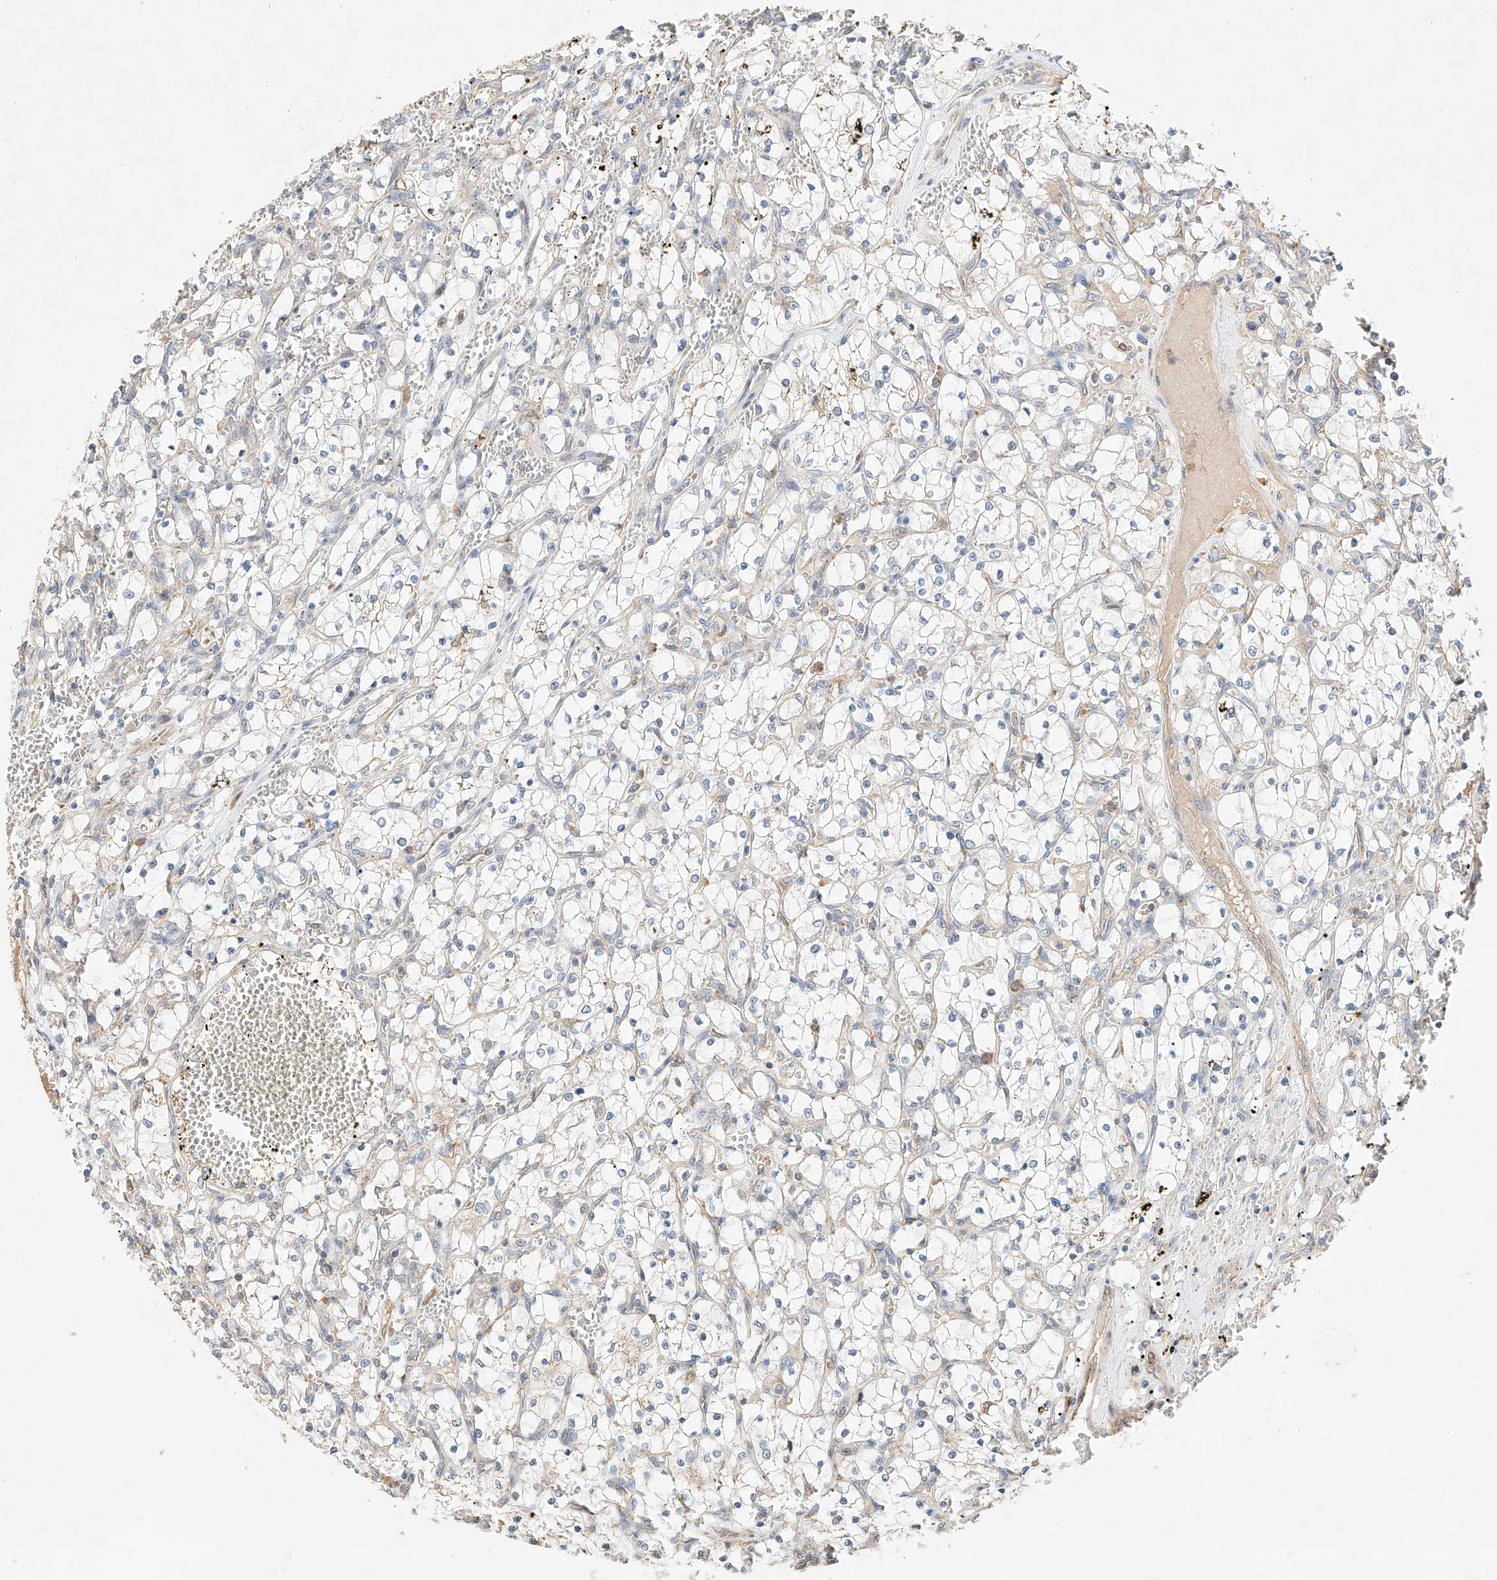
{"staining": {"intensity": "negative", "quantity": "none", "location": "none"}, "tissue": "renal cancer", "cell_type": "Tumor cells", "image_type": "cancer", "snomed": [{"axis": "morphology", "description": "Adenocarcinoma, NOS"}, {"axis": "topography", "description": "Kidney"}], "caption": "High magnification brightfield microscopy of renal cancer (adenocarcinoma) stained with DAB (3,3'-diaminobenzidine) (brown) and counterstained with hematoxylin (blue): tumor cells show no significant expression. The staining was performed using DAB (3,3'-diaminobenzidine) to visualize the protein expression in brown, while the nuclei were stained in blue with hematoxylin (Magnification: 20x).", "gene": "SUSD6", "patient": {"sex": "female", "age": 69}}